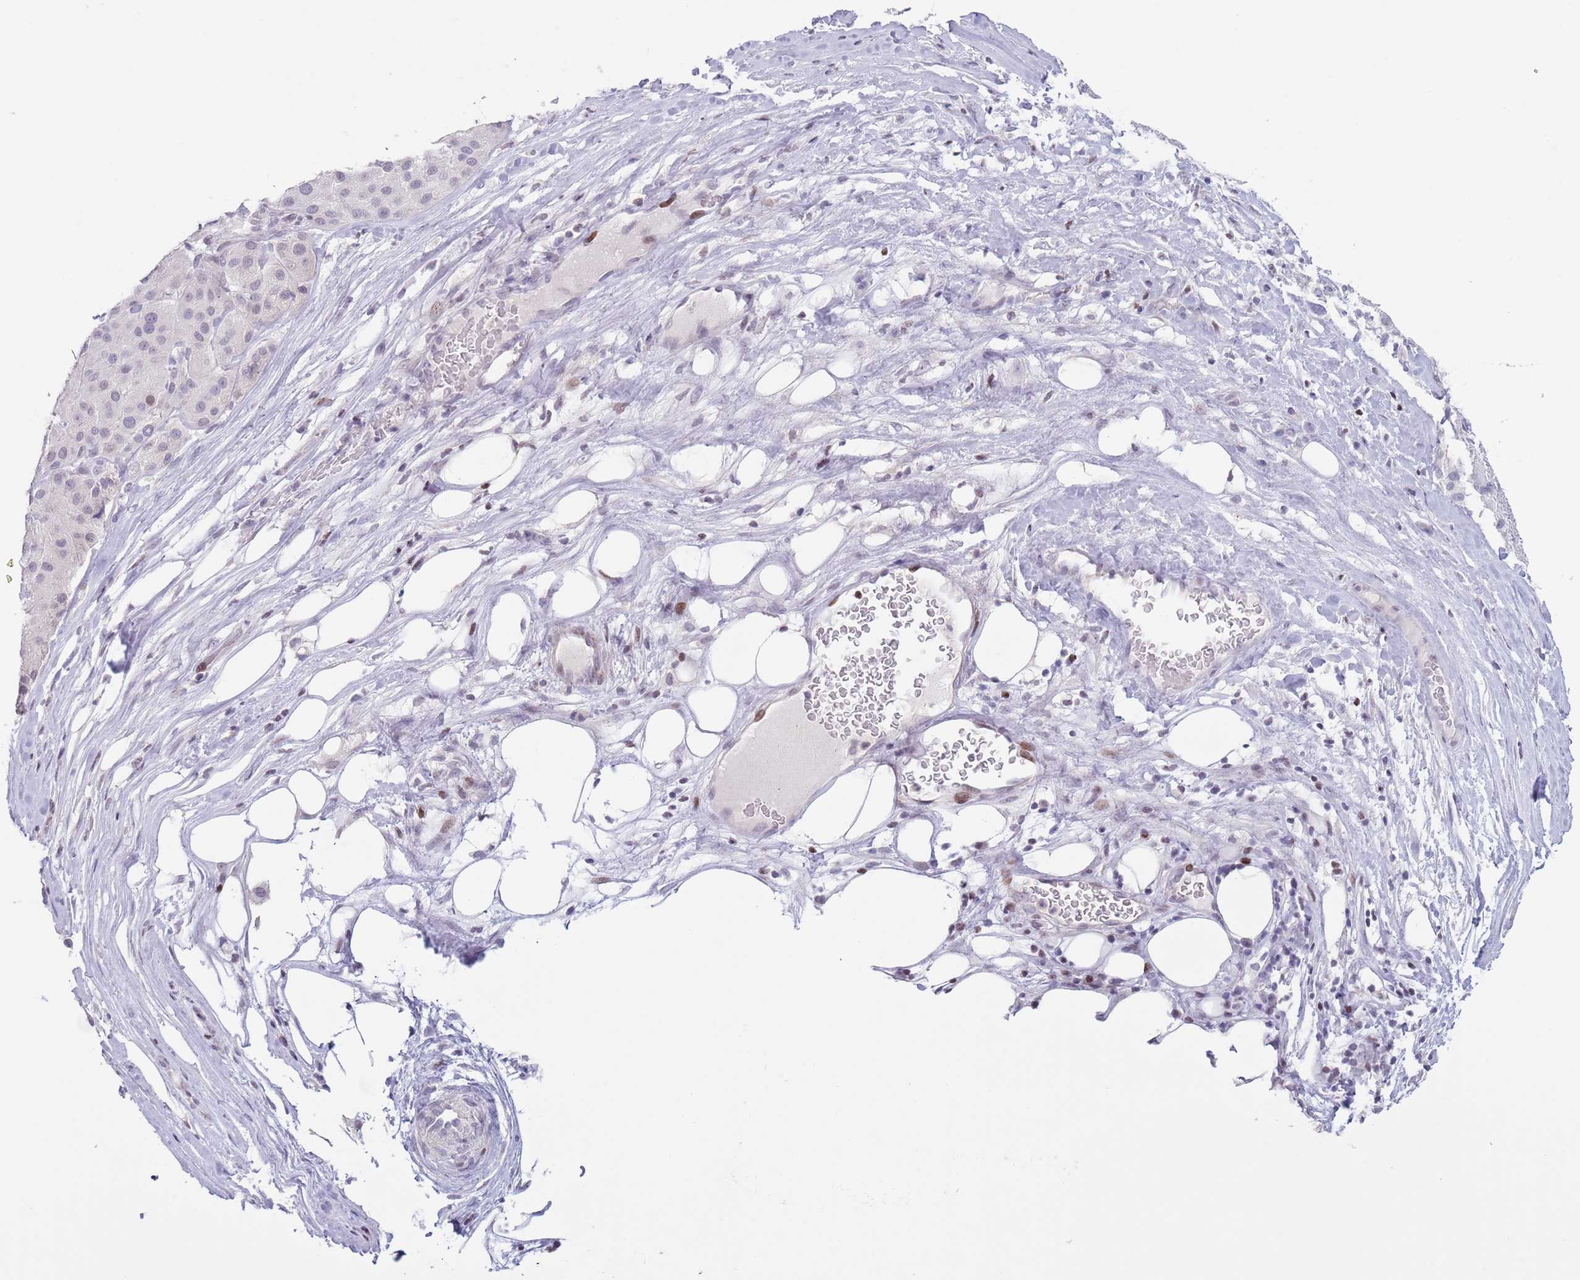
{"staining": {"intensity": "negative", "quantity": "none", "location": "none"}, "tissue": "melanoma", "cell_type": "Tumor cells", "image_type": "cancer", "snomed": [{"axis": "morphology", "description": "Malignant melanoma, Metastatic site"}, {"axis": "topography", "description": "Smooth muscle"}], "caption": "IHC photomicrograph of neoplastic tissue: human melanoma stained with DAB displays no significant protein expression in tumor cells.", "gene": "MFSD10", "patient": {"sex": "male", "age": 41}}